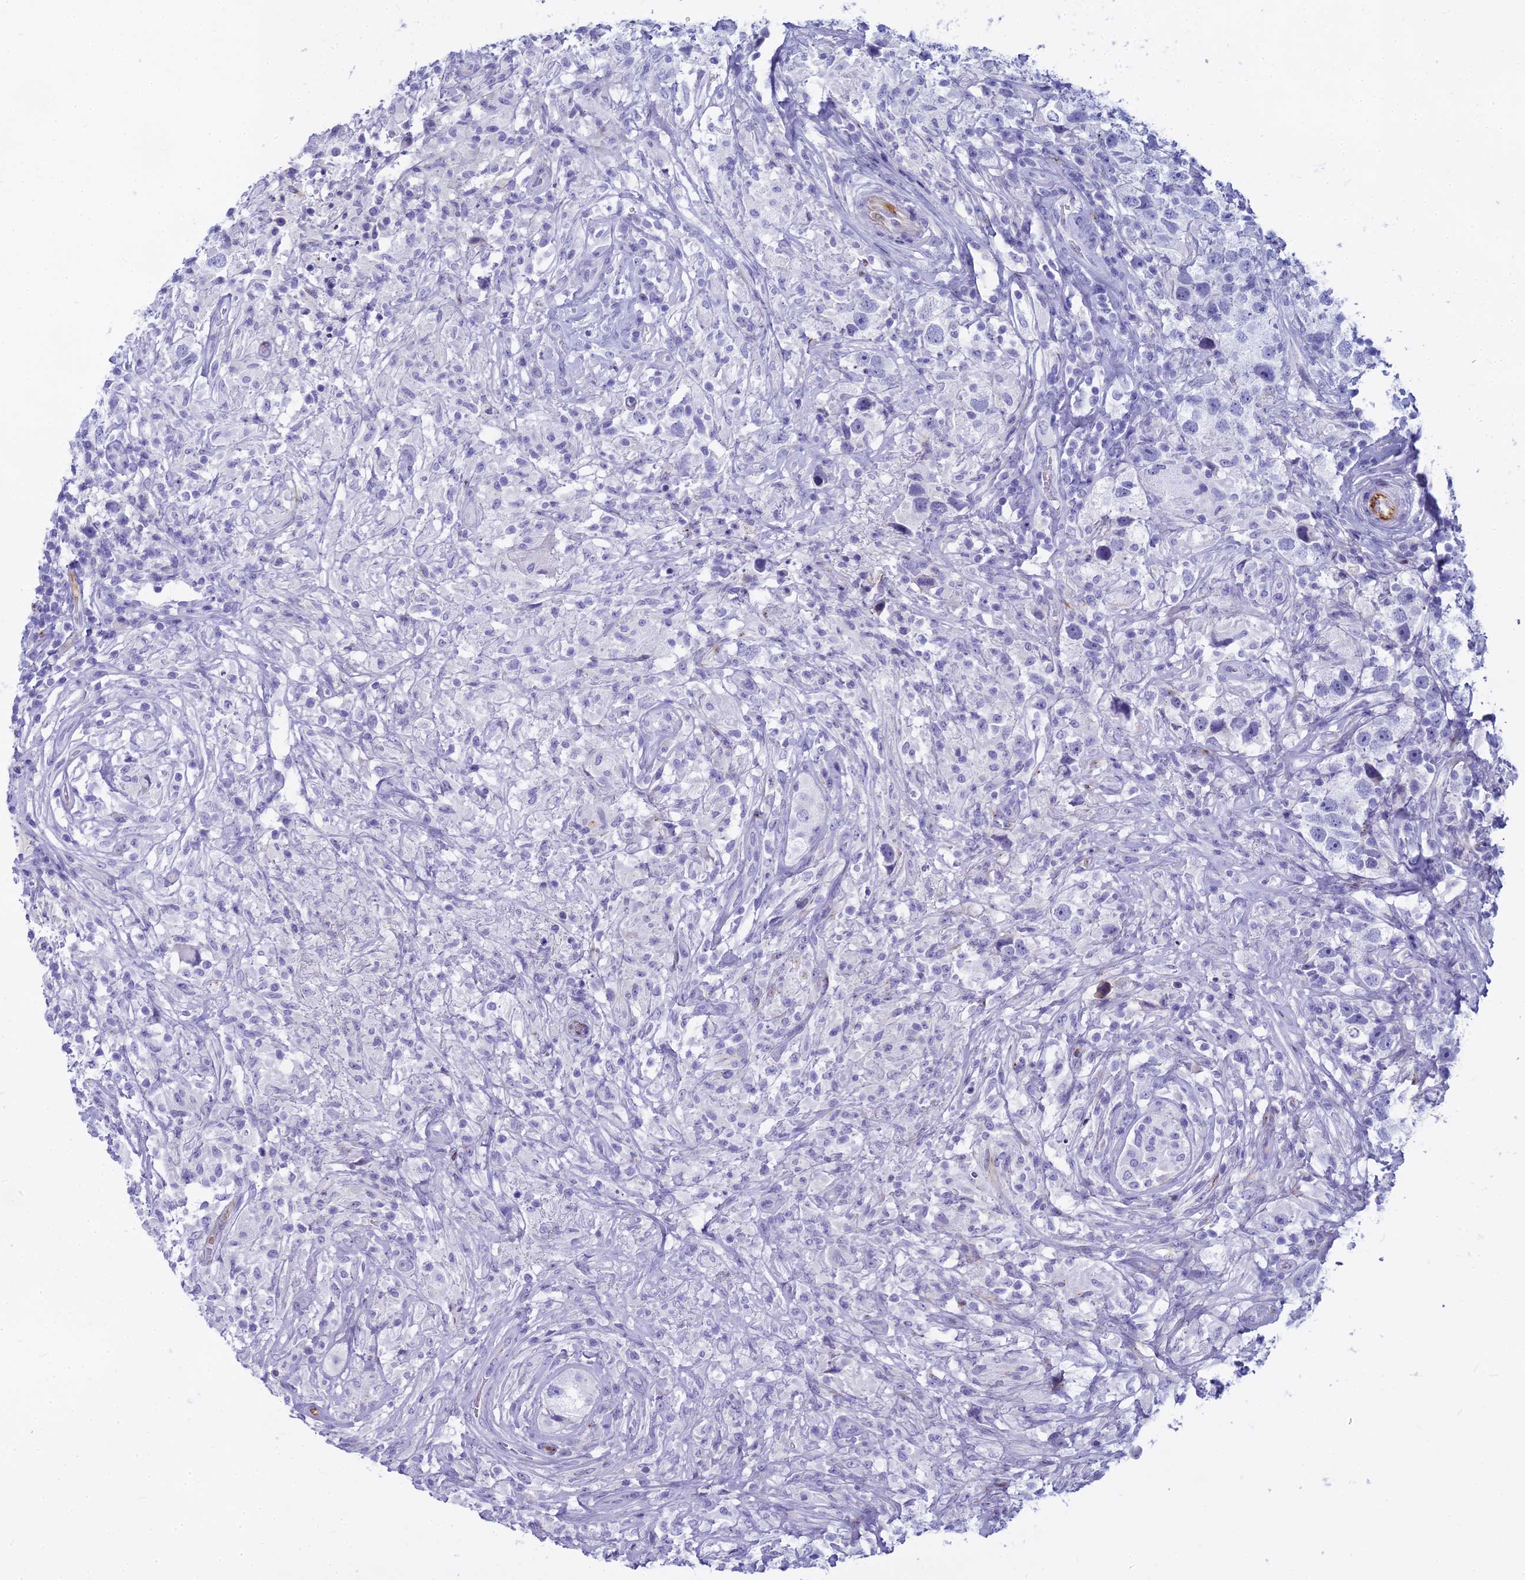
{"staining": {"intensity": "negative", "quantity": "none", "location": "none"}, "tissue": "testis cancer", "cell_type": "Tumor cells", "image_type": "cancer", "snomed": [{"axis": "morphology", "description": "Seminoma, NOS"}, {"axis": "topography", "description": "Testis"}], "caption": "Immunohistochemistry (IHC) of testis cancer exhibits no staining in tumor cells.", "gene": "EVI2A", "patient": {"sex": "male", "age": 49}}